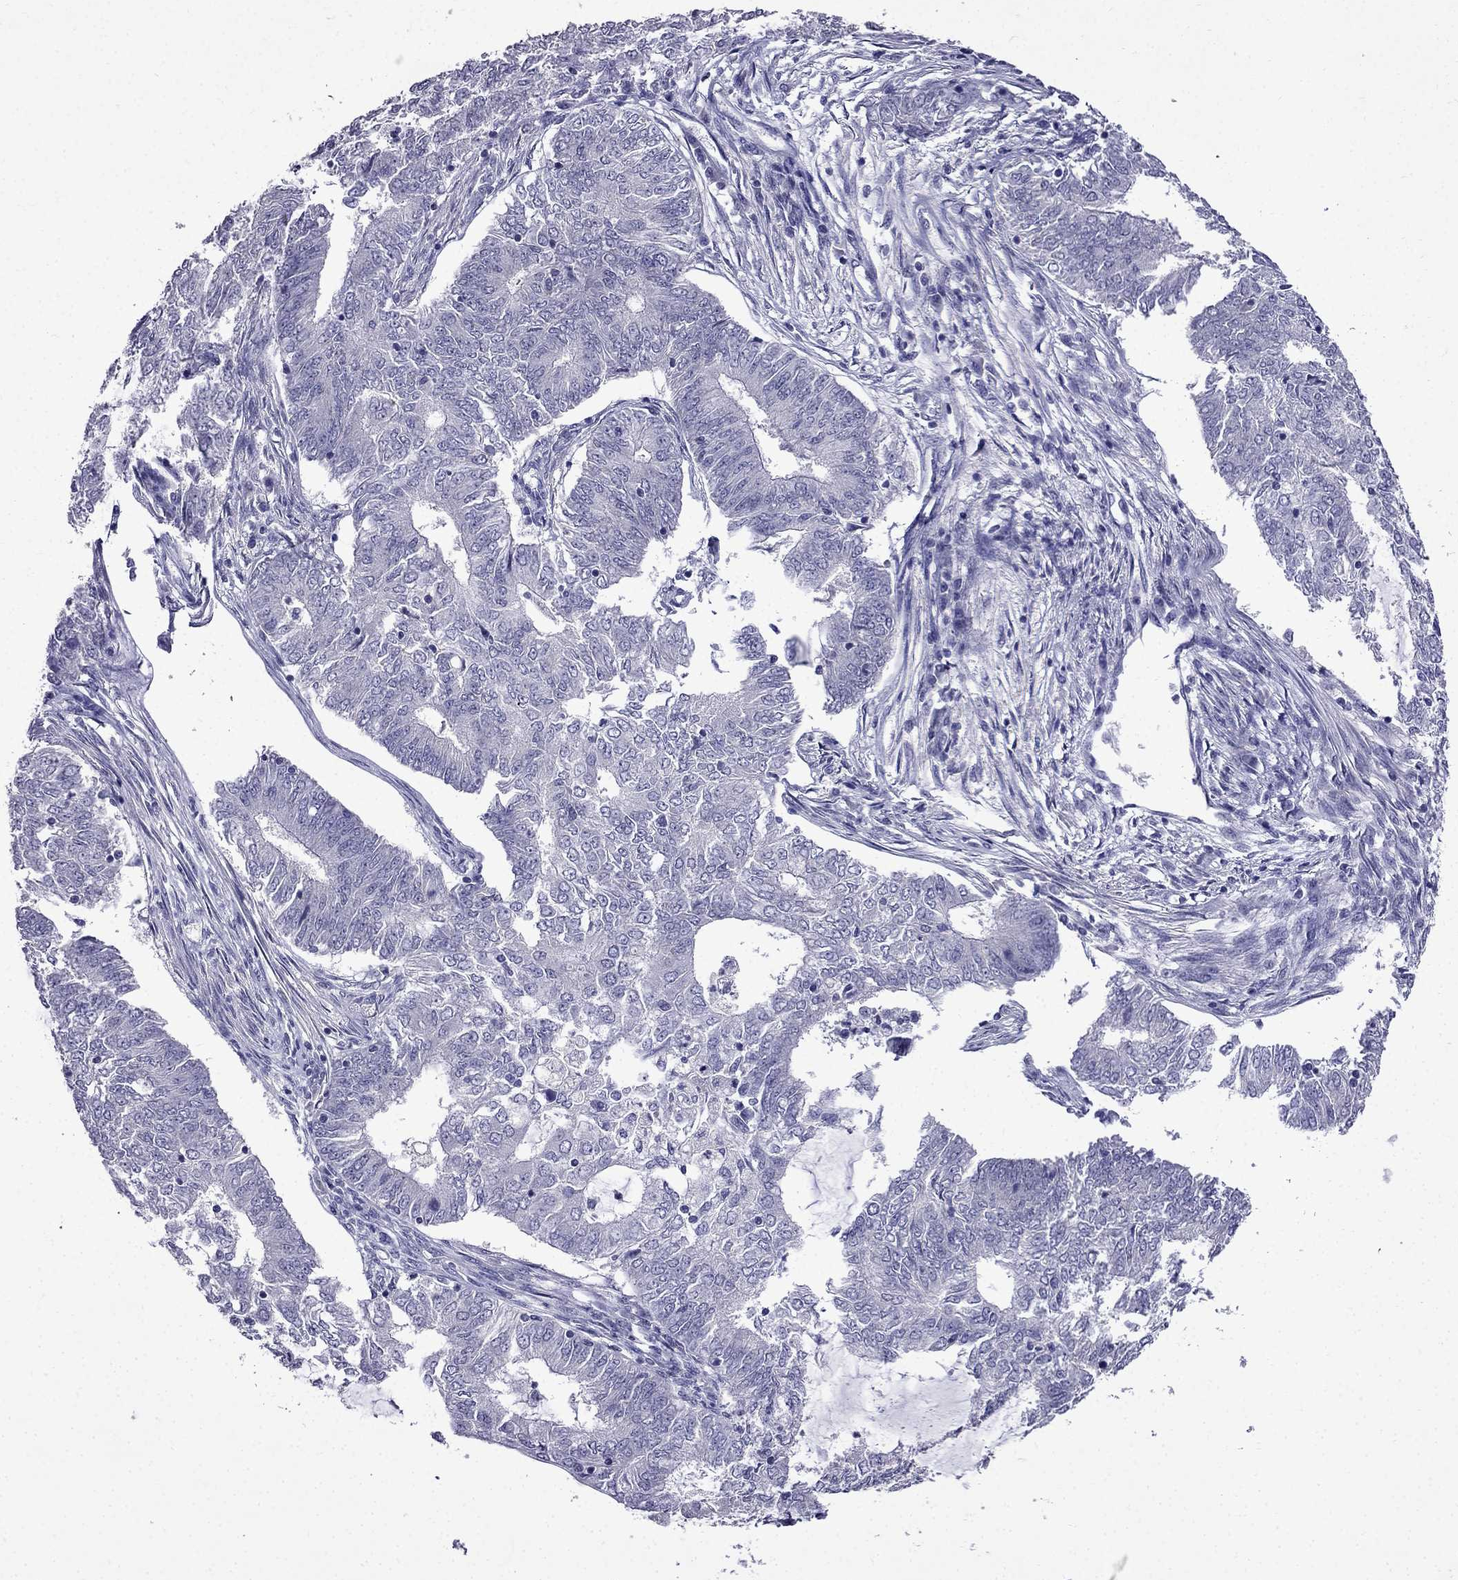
{"staining": {"intensity": "negative", "quantity": "none", "location": "none"}, "tissue": "endometrial cancer", "cell_type": "Tumor cells", "image_type": "cancer", "snomed": [{"axis": "morphology", "description": "Adenocarcinoma, NOS"}, {"axis": "topography", "description": "Endometrium"}], "caption": "The IHC image has no significant staining in tumor cells of endometrial adenocarcinoma tissue. Brightfield microscopy of immunohistochemistry (IHC) stained with DAB (3,3'-diaminobenzidine) (brown) and hematoxylin (blue), captured at high magnification.", "gene": "DNAH17", "patient": {"sex": "female", "age": 62}}